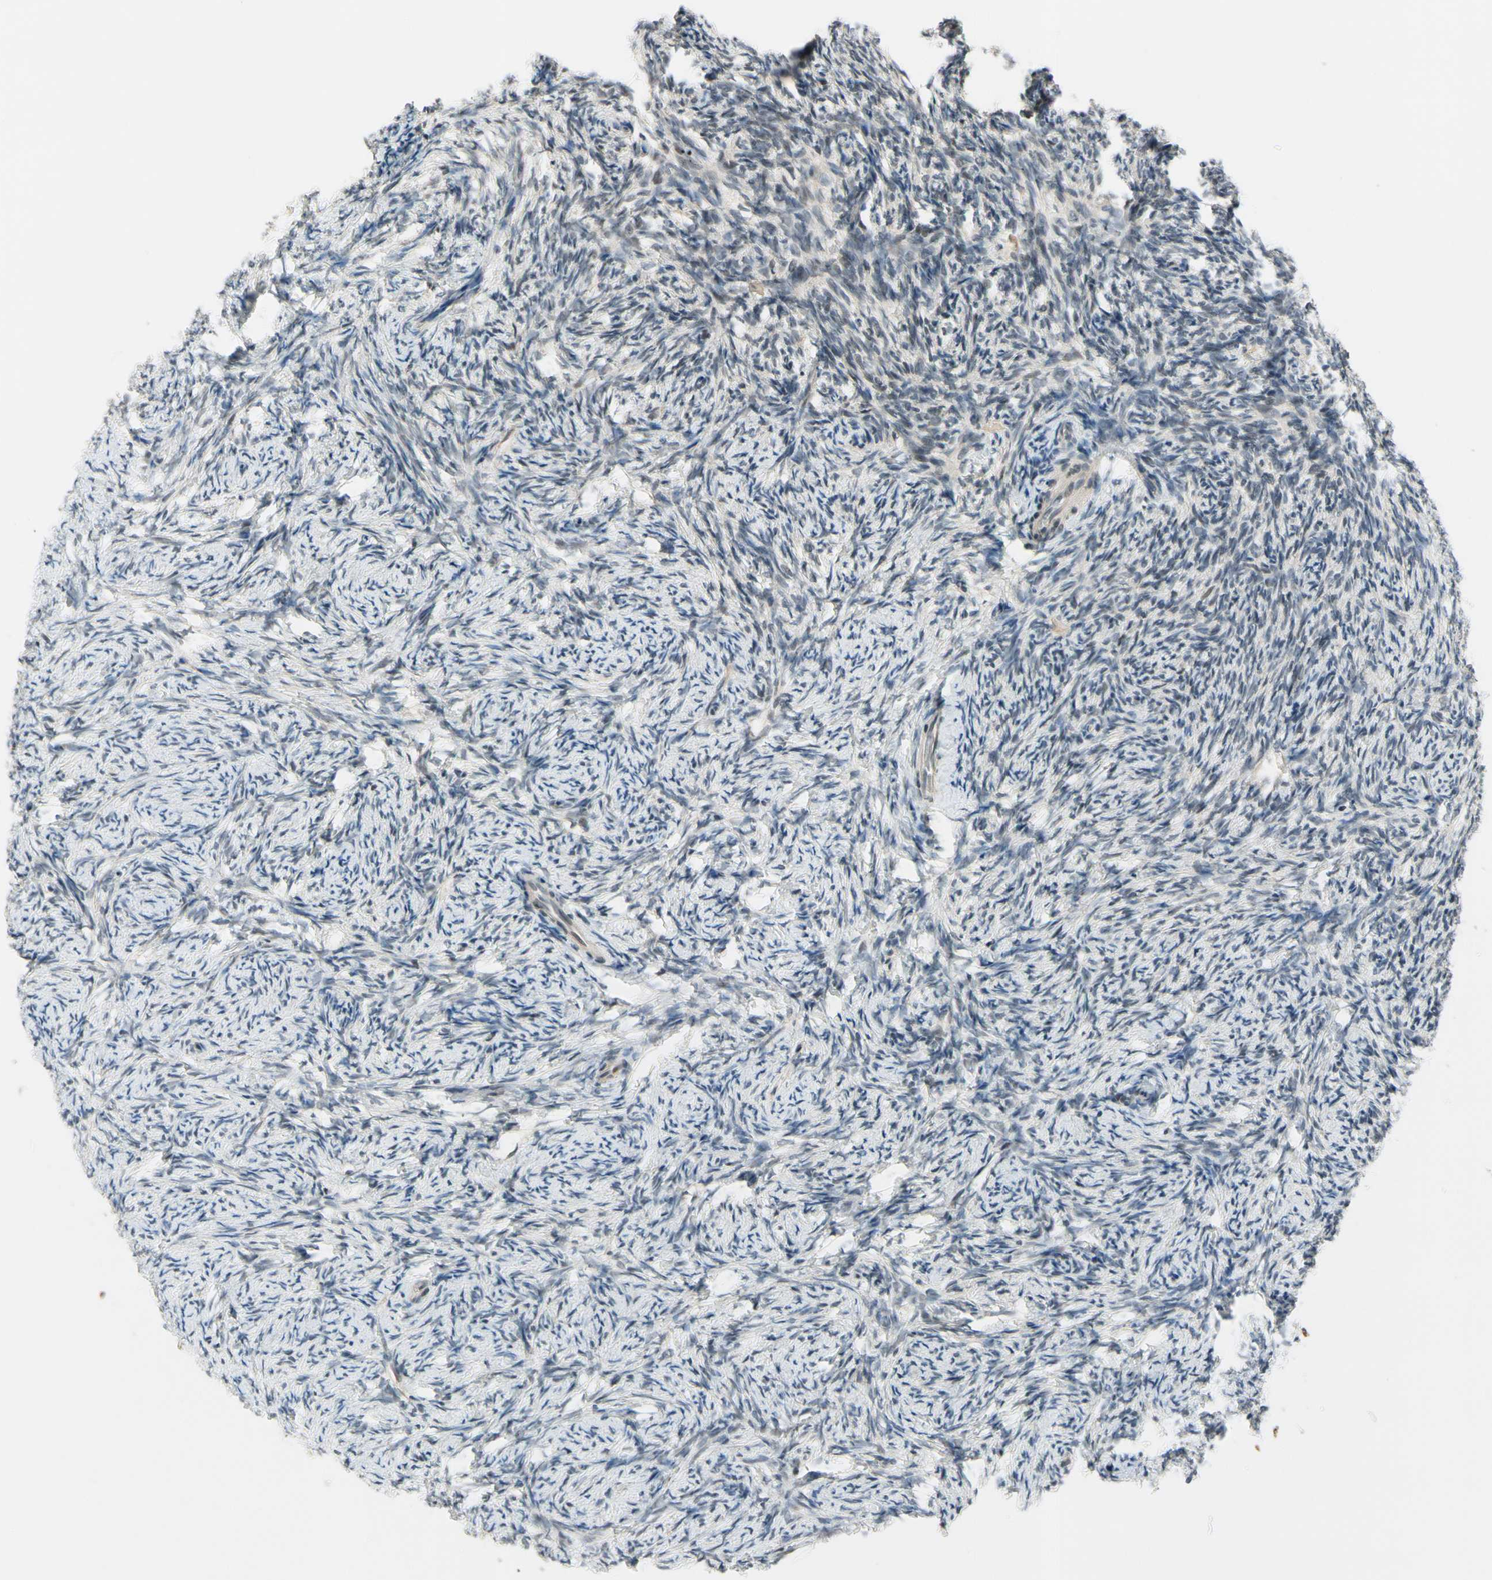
{"staining": {"intensity": "weak", "quantity": "<25%", "location": "nuclear"}, "tissue": "ovary", "cell_type": "Ovarian stroma cells", "image_type": "normal", "snomed": [{"axis": "morphology", "description": "Normal tissue, NOS"}, {"axis": "topography", "description": "Ovary"}], "caption": "An immunohistochemistry histopathology image of normal ovary is shown. There is no staining in ovarian stroma cells of ovary. (Stains: DAB (3,3'-diaminobenzidine) IHC with hematoxylin counter stain, Microscopy: brightfield microscopy at high magnification).", "gene": "TAF12", "patient": {"sex": "female", "age": 60}}